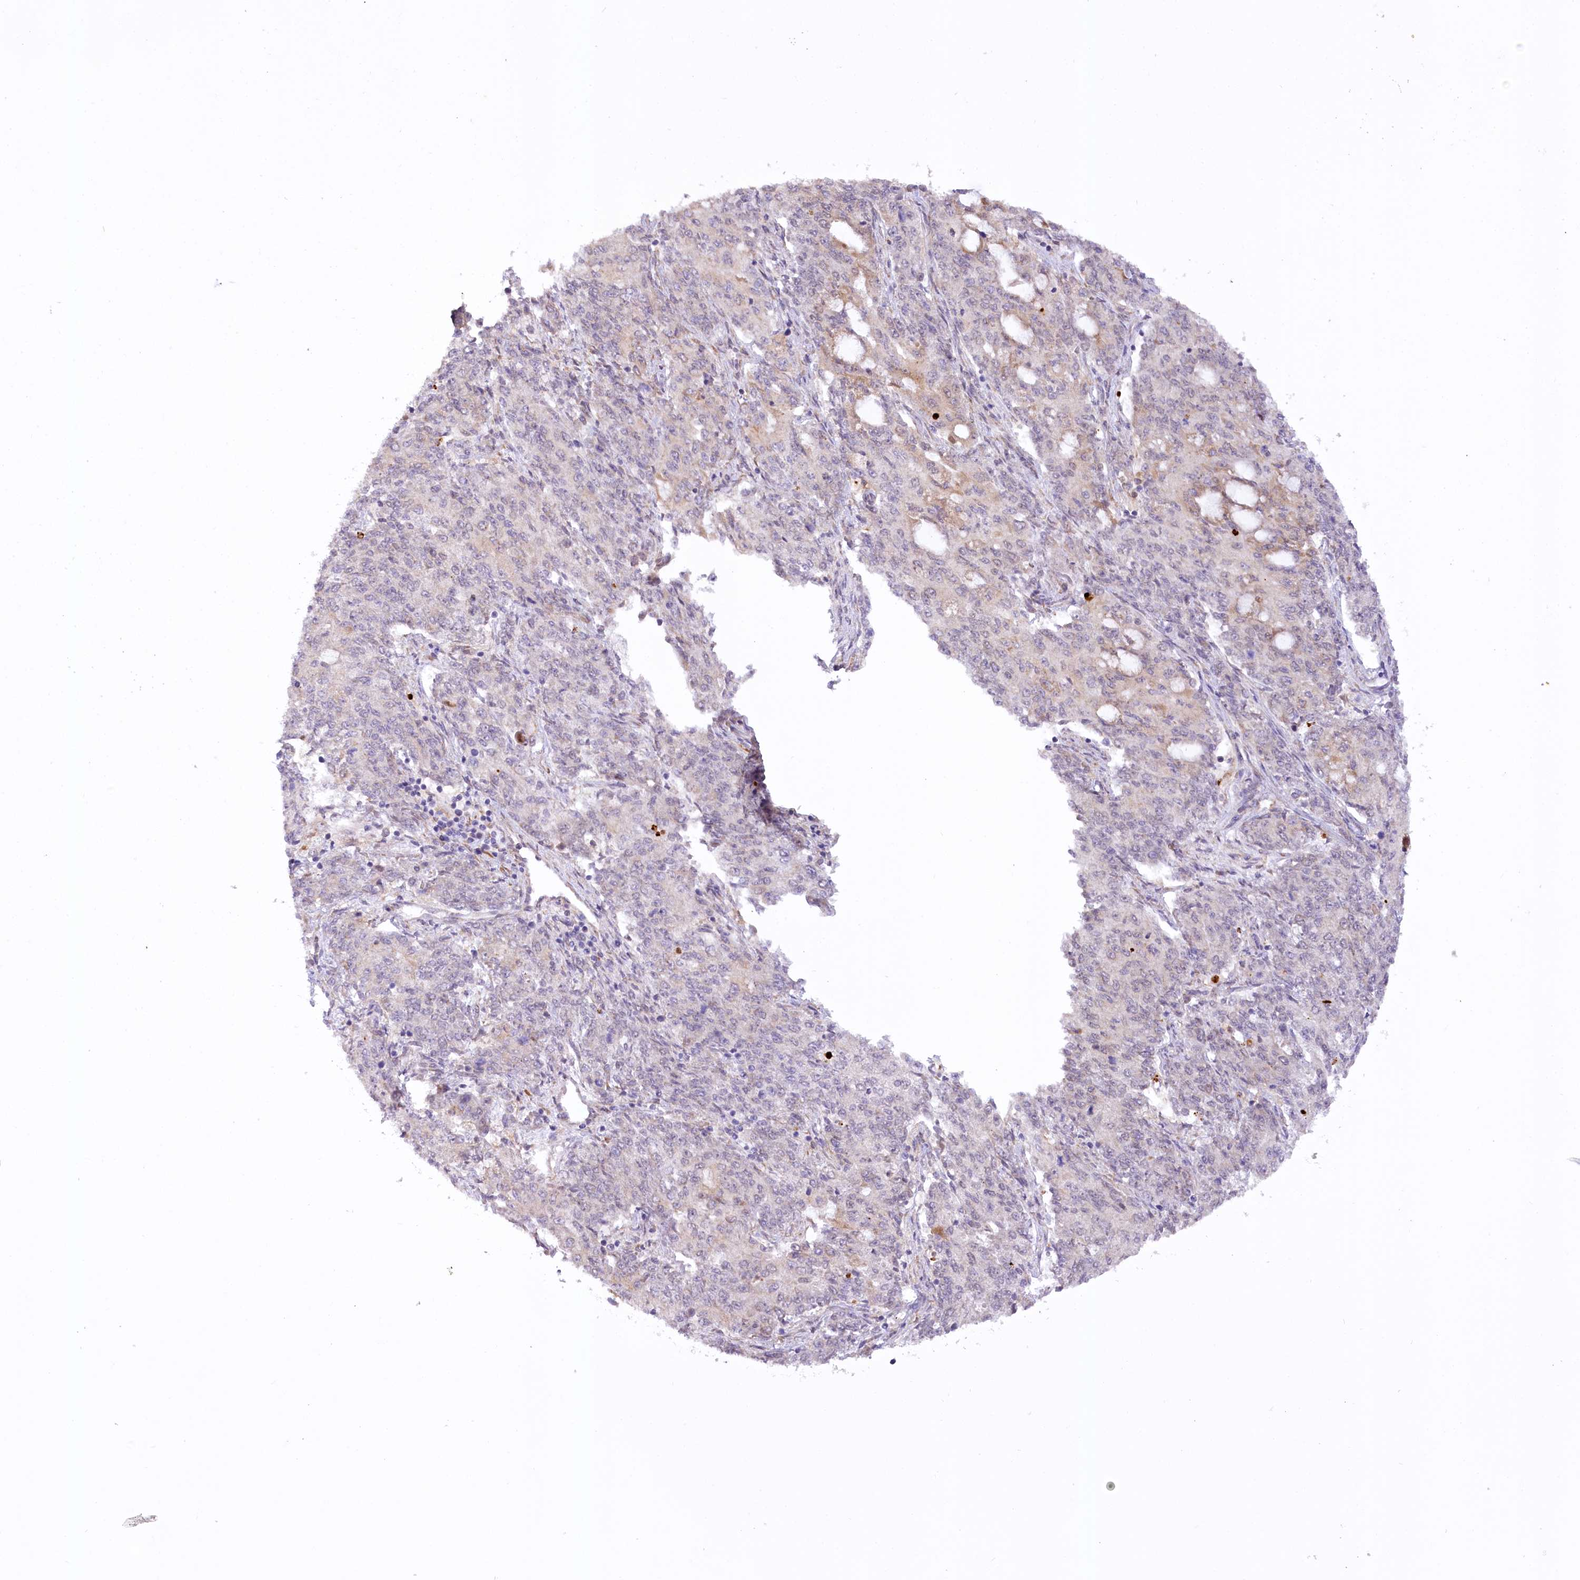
{"staining": {"intensity": "weak", "quantity": "<25%", "location": "cytoplasmic/membranous"}, "tissue": "endometrial cancer", "cell_type": "Tumor cells", "image_type": "cancer", "snomed": [{"axis": "morphology", "description": "Adenocarcinoma, NOS"}, {"axis": "topography", "description": "Endometrium"}], "caption": "The immunohistochemistry (IHC) micrograph has no significant expression in tumor cells of endometrial cancer (adenocarcinoma) tissue. (DAB (3,3'-diaminobenzidine) immunohistochemistry (IHC), high magnification).", "gene": "NCKAP5", "patient": {"sex": "female", "age": 50}}